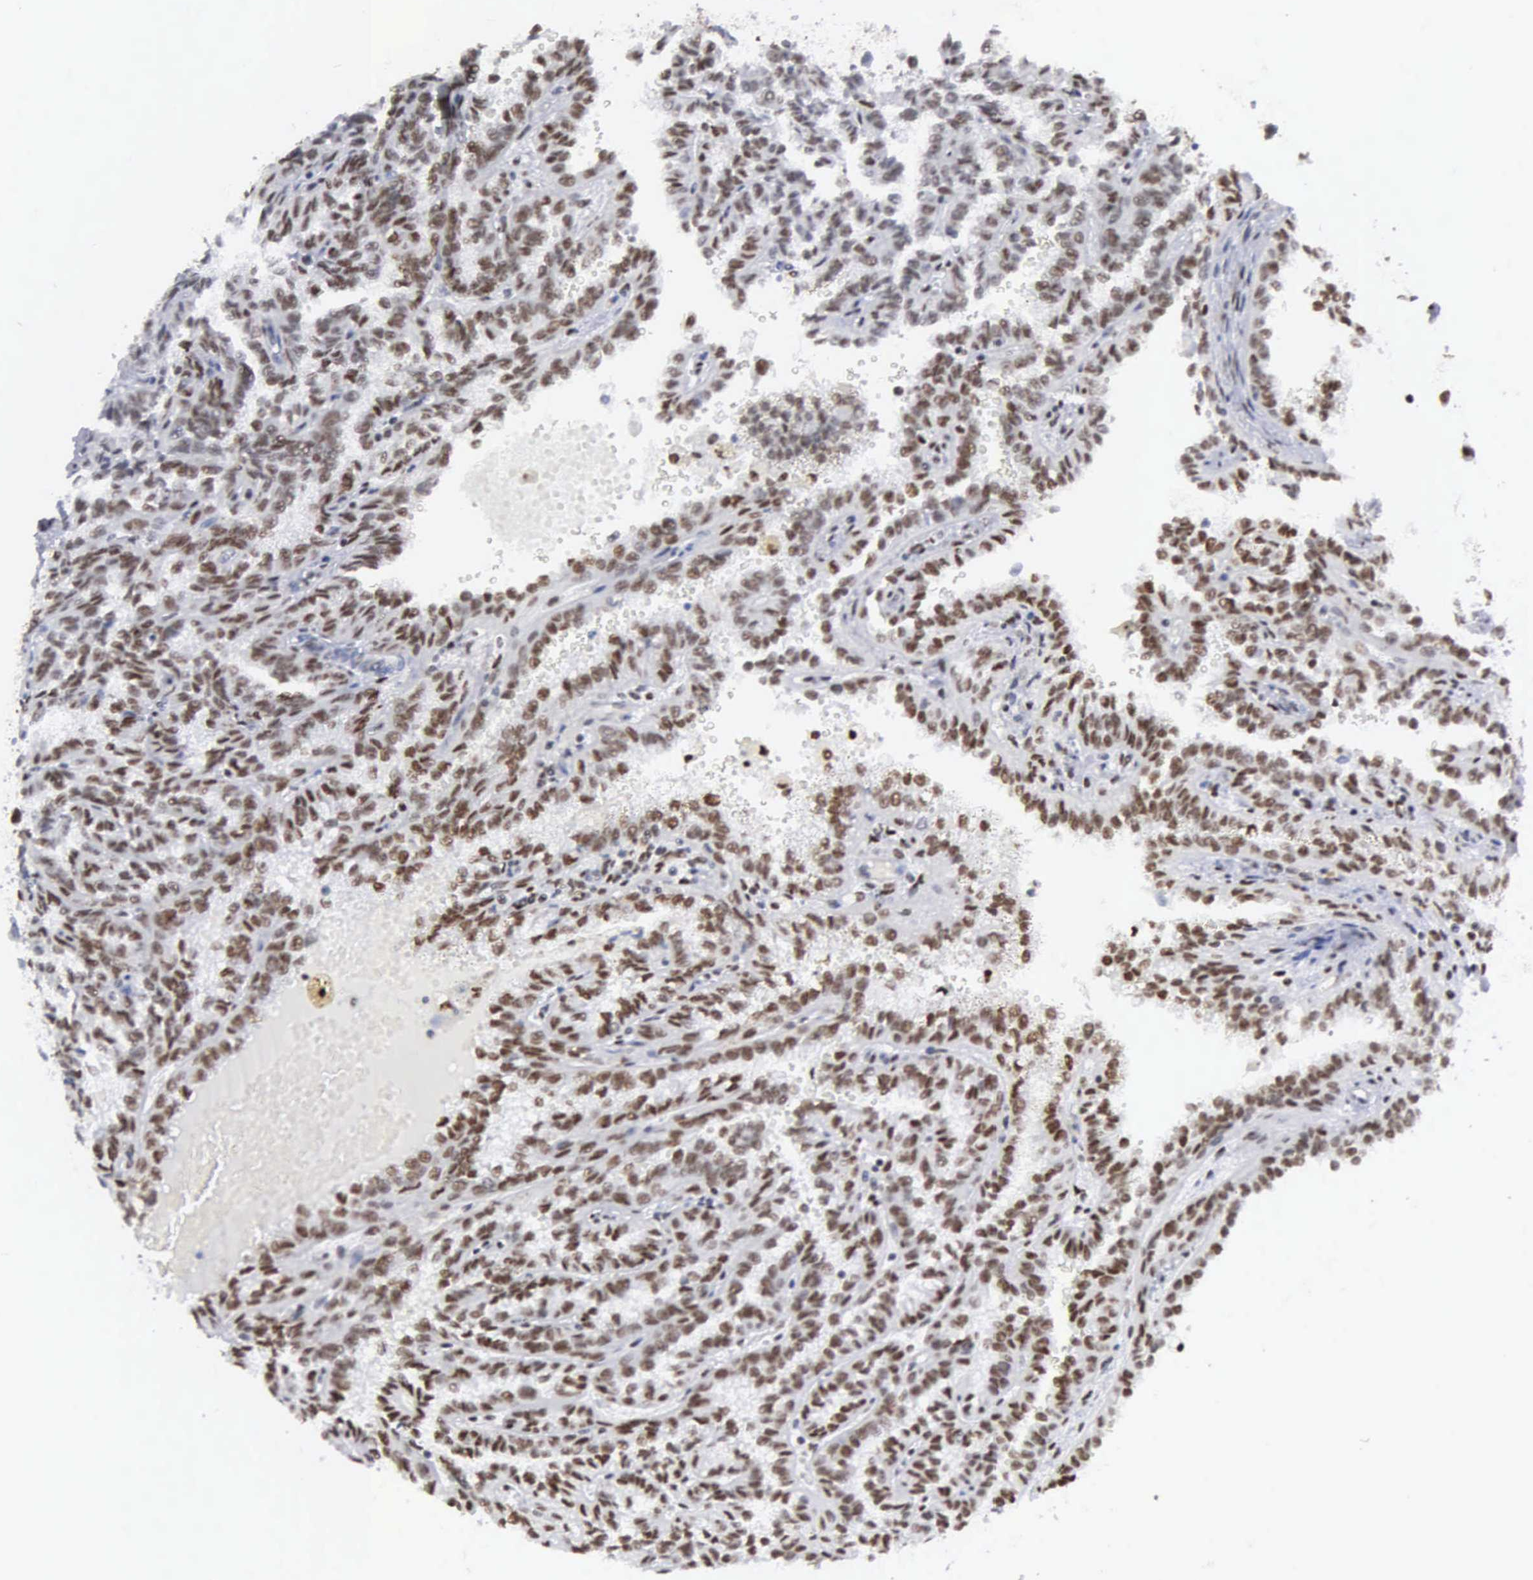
{"staining": {"intensity": "moderate", "quantity": "25%-75%", "location": "nuclear"}, "tissue": "renal cancer", "cell_type": "Tumor cells", "image_type": "cancer", "snomed": [{"axis": "morphology", "description": "Inflammation, NOS"}, {"axis": "morphology", "description": "Adenocarcinoma, NOS"}, {"axis": "topography", "description": "Kidney"}], "caption": "Immunohistochemical staining of renal cancer shows moderate nuclear protein expression in approximately 25%-75% of tumor cells.", "gene": "CCNG1", "patient": {"sex": "male", "age": 68}}